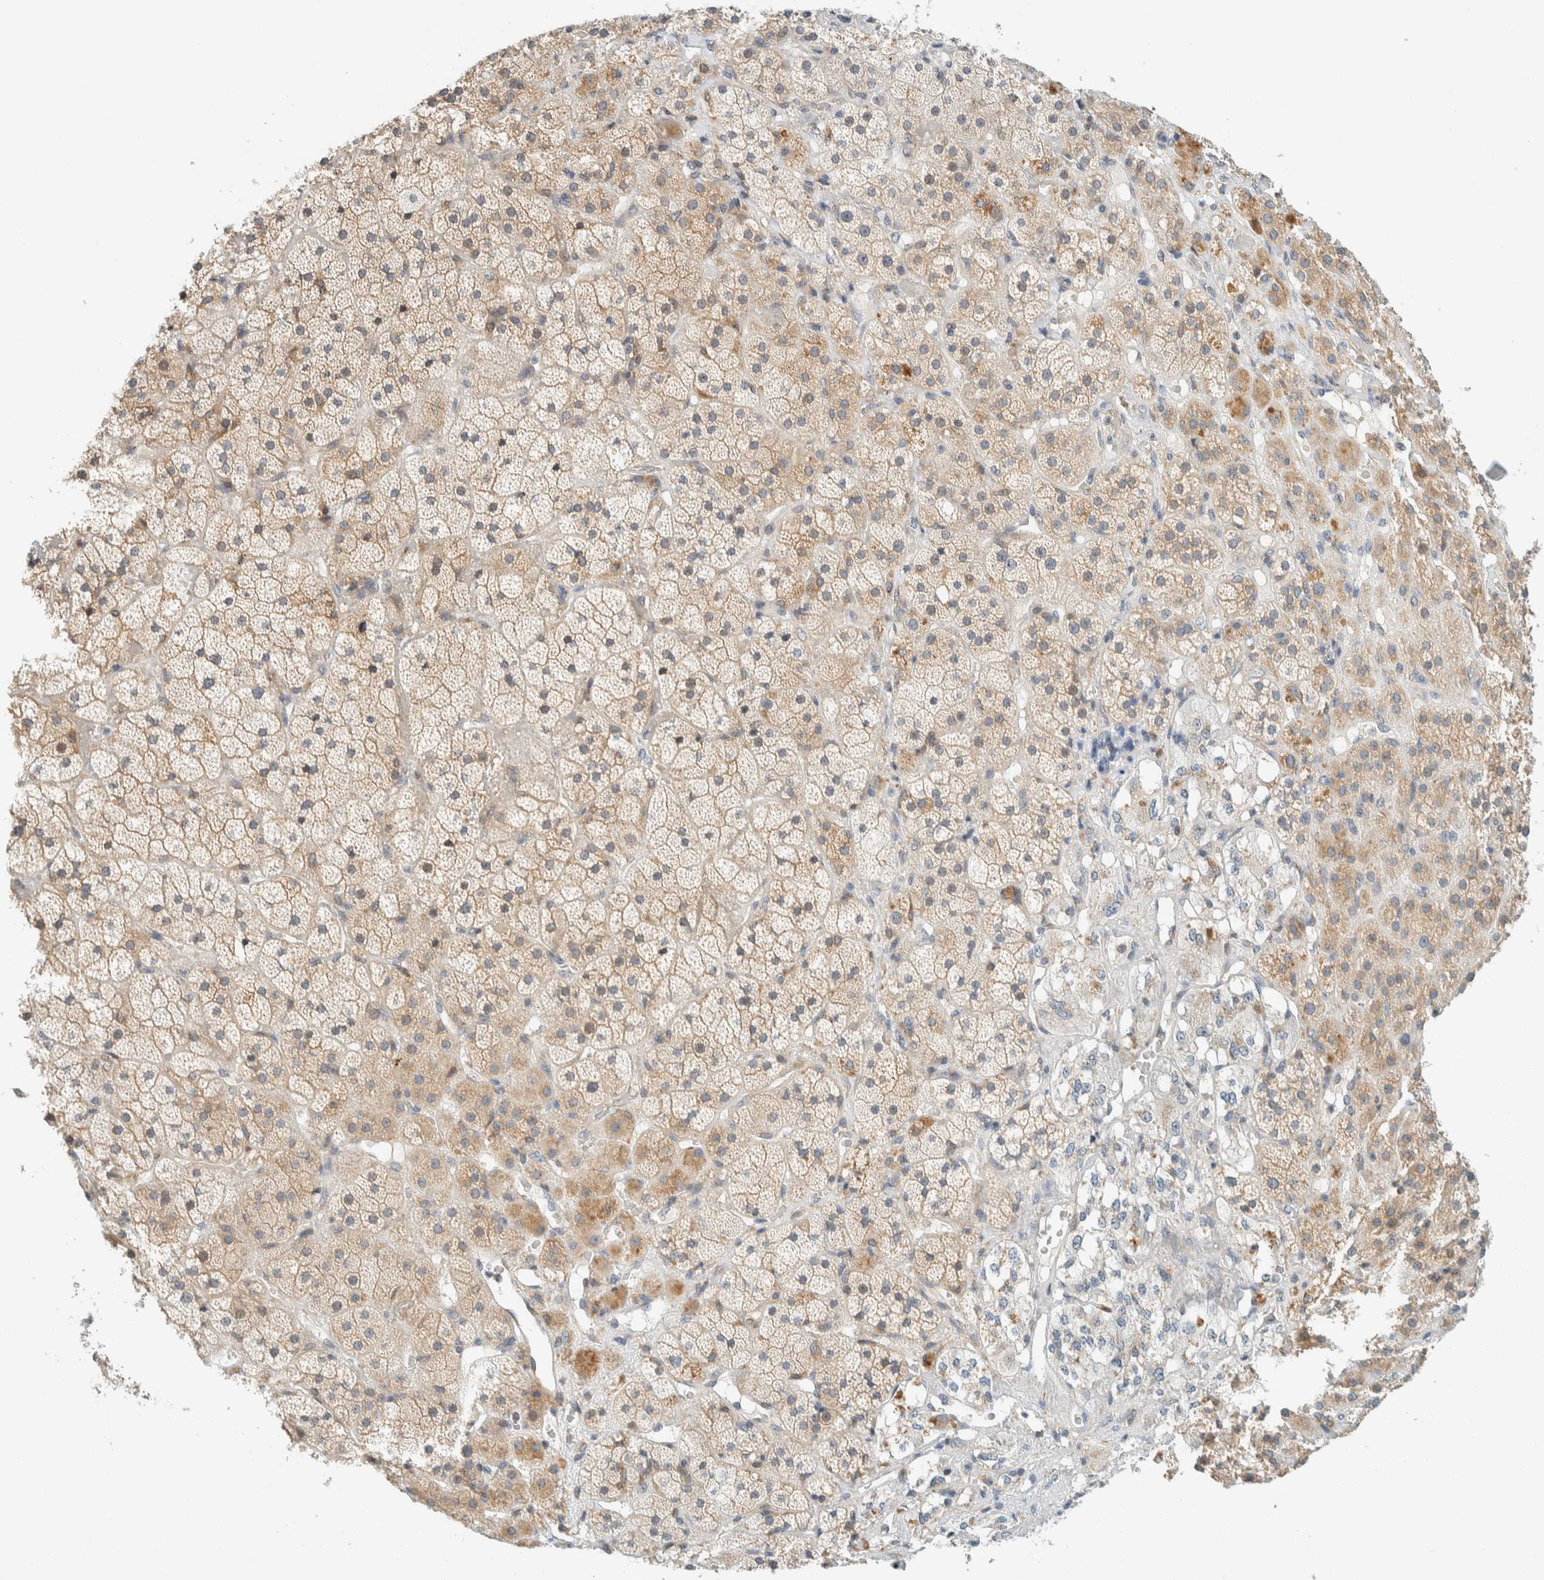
{"staining": {"intensity": "moderate", "quantity": "<25%", "location": "cytoplasmic/membranous"}, "tissue": "adrenal gland", "cell_type": "Glandular cells", "image_type": "normal", "snomed": [{"axis": "morphology", "description": "Normal tissue, NOS"}, {"axis": "topography", "description": "Adrenal gland"}], "caption": "IHC of benign human adrenal gland shows low levels of moderate cytoplasmic/membranous positivity in approximately <25% of glandular cells.", "gene": "SUMF2", "patient": {"sex": "male", "age": 57}}